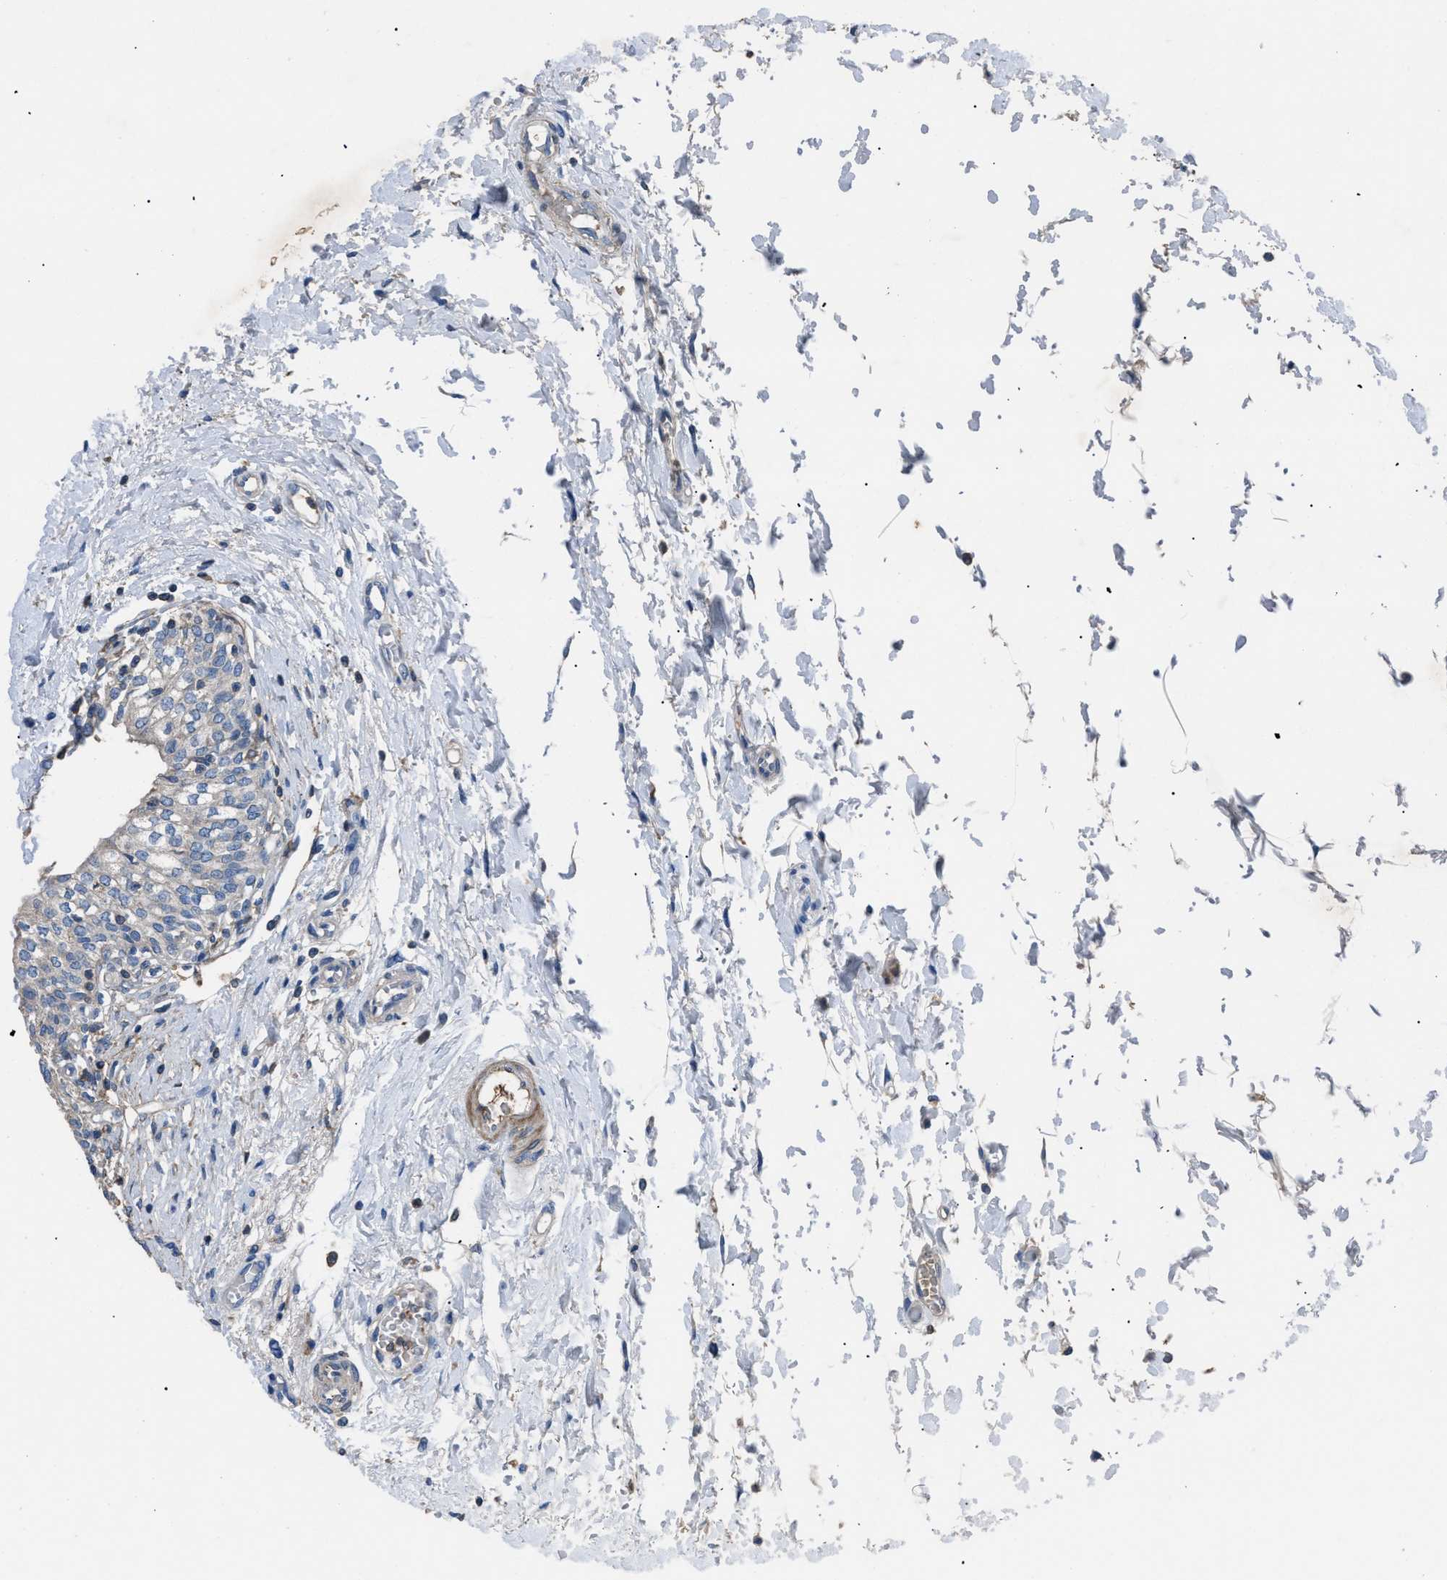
{"staining": {"intensity": "moderate", "quantity": "<25%", "location": "cytoplasmic/membranous"}, "tissue": "urinary bladder", "cell_type": "Urothelial cells", "image_type": "normal", "snomed": [{"axis": "morphology", "description": "Normal tissue, NOS"}, {"axis": "topography", "description": "Urinary bladder"}], "caption": "Immunohistochemistry (IHC) (DAB (3,3'-diaminobenzidine)) staining of unremarkable urinary bladder demonstrates moderate cytoplasmic/membranous protein staining in about <25% of urothelial cells. The staining was performed using DAB (3,3'-diaminobenzidine) to visualize the protein expression in brown, while the nuclei were stained in blue with hematoxylin (Magnification: 20x).", "gene": "SGCZ", "patient": {"sex": "male", "age": 55}}